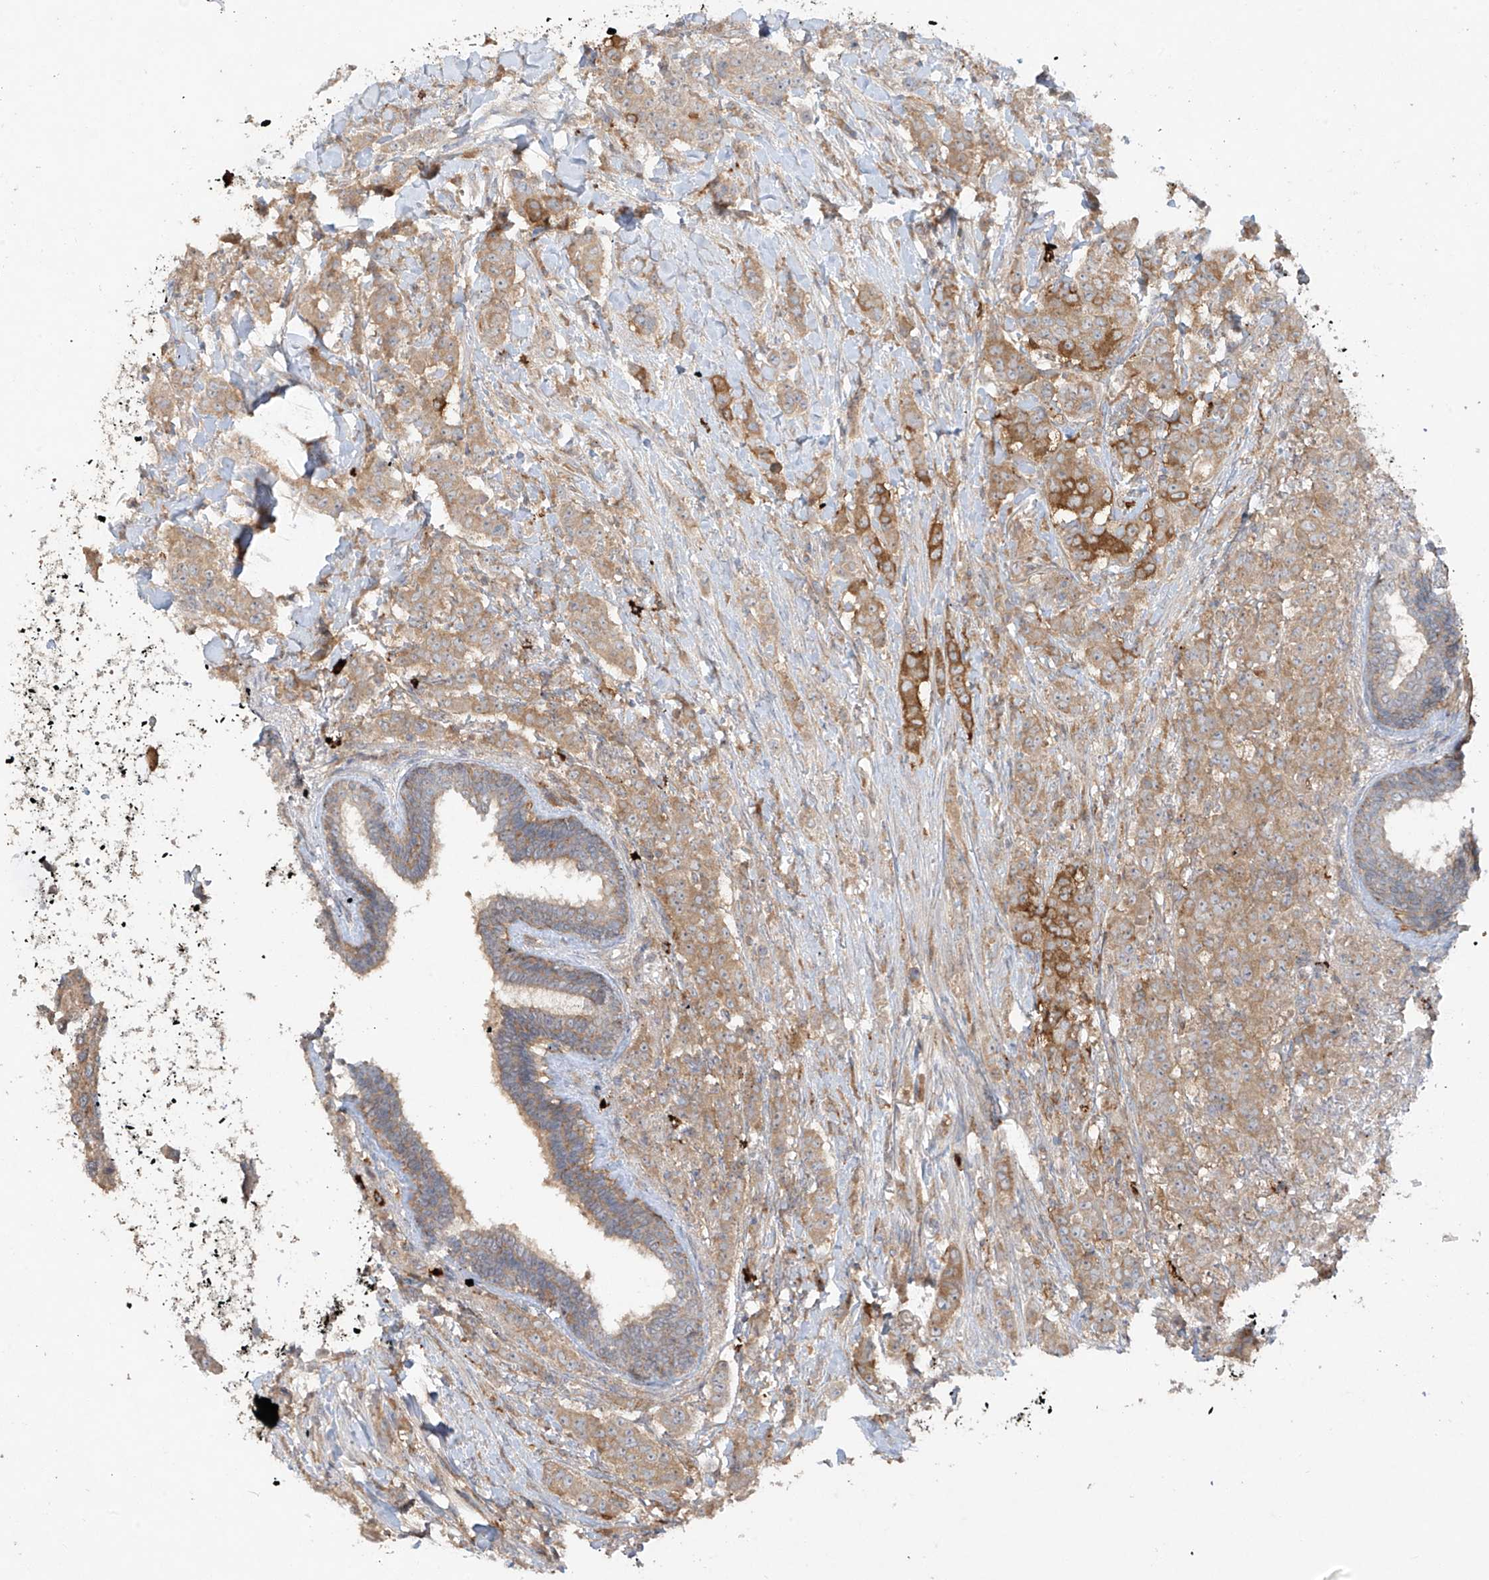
{"staining": {"intensity": "moderate", "quantity": ">75%", "location": "cytoplasmic/membranous"}, "tissue": "breast cancer", "cell_type": "Tumor cells", "image_type": "cancer", "snomed": [{"axis": "morphology", "description": "Duct carcinoma"}, {"axis": "topography", "description": "Breast"}], "caption": "This photomicrograph demonstrates IHC staining of human intraductal carcinoma (breast), with medium moderate cytoplasmic/membranous positivity in approximately >75% of tumor cells.", "gene": "LDAH", "patient": {"sex": "female", "age": 40}}